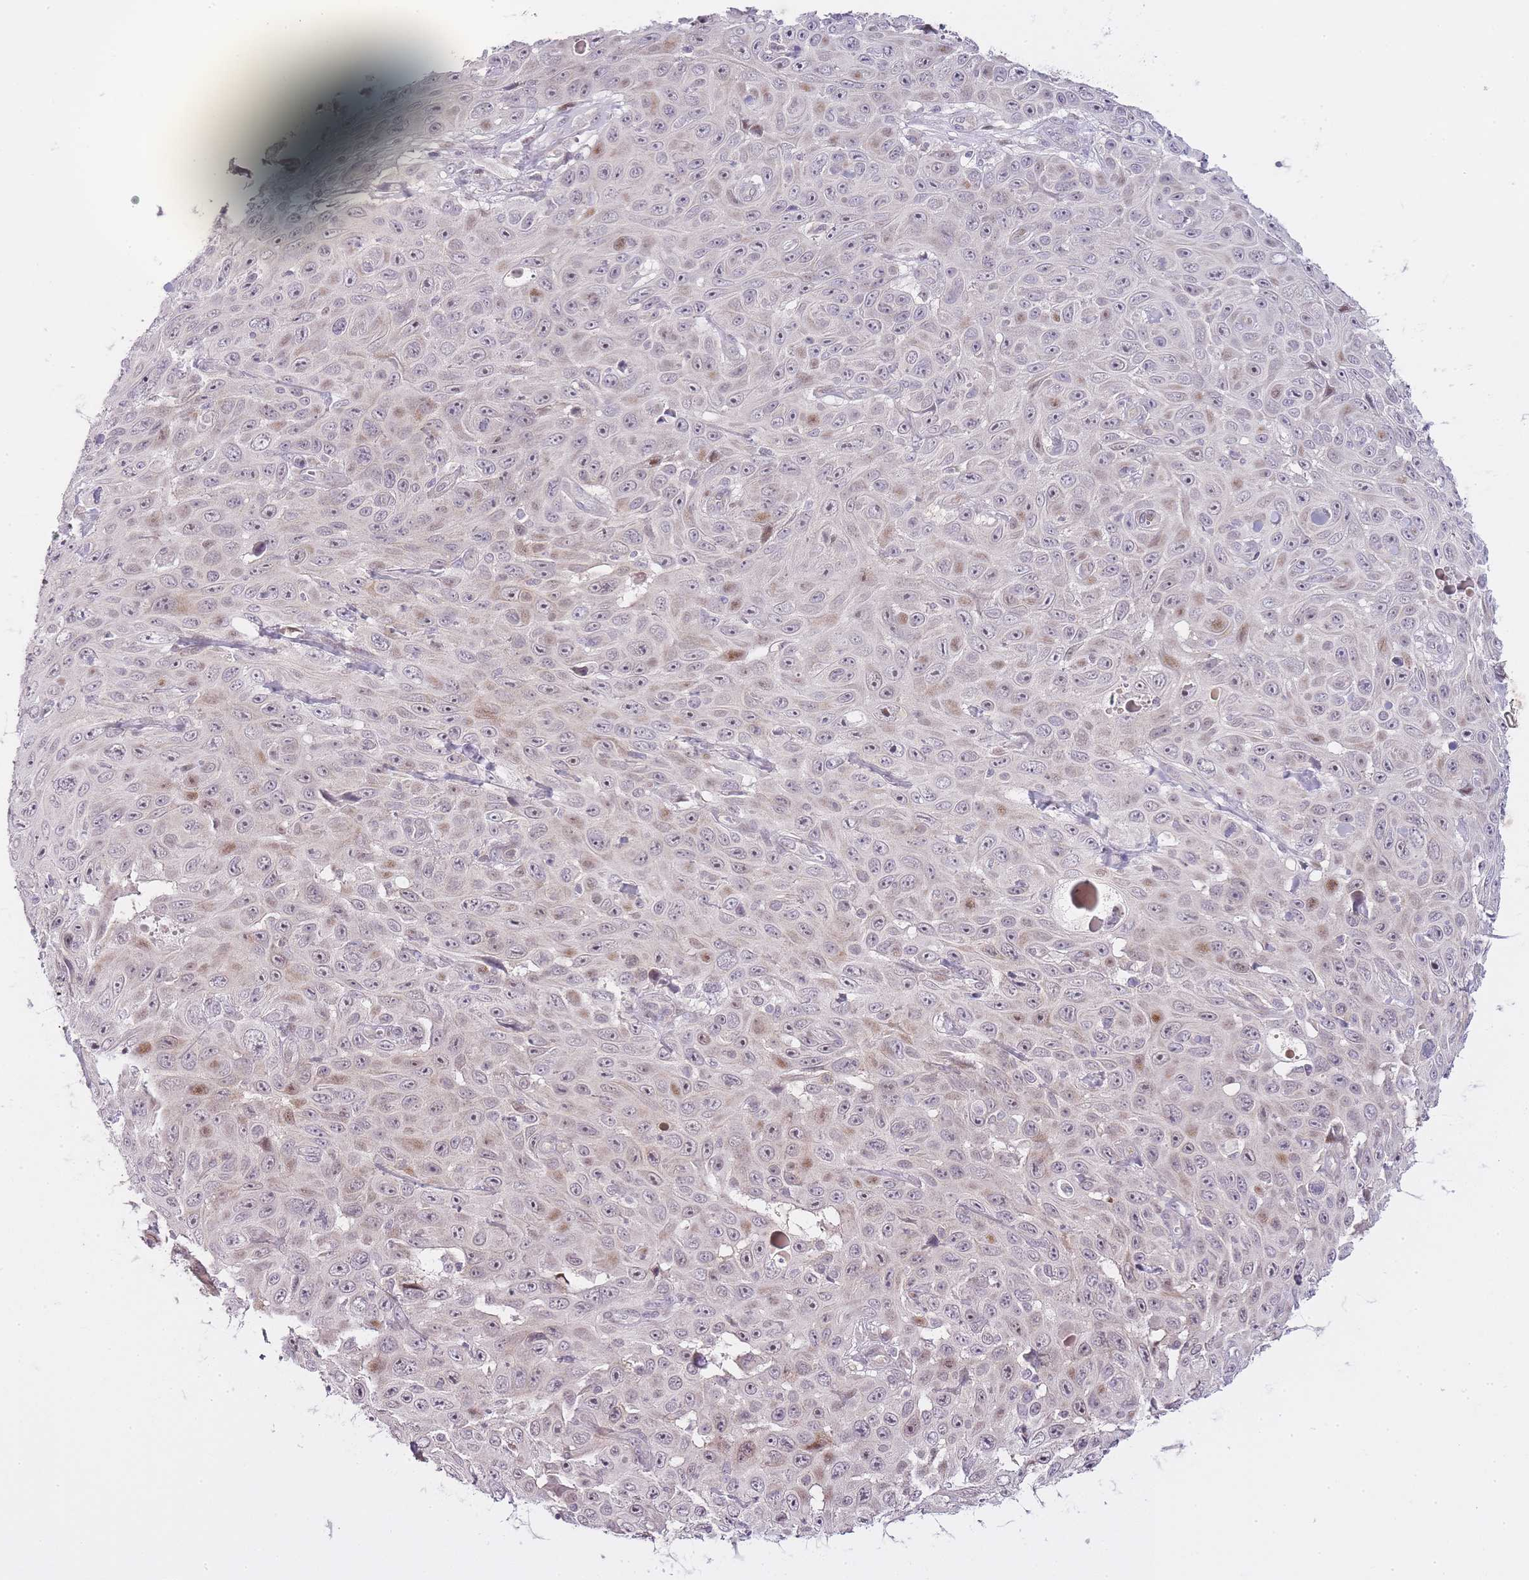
{"staining": {"intensity": "moderate", "quantity": "<25%", "location": "nuclear"}, "tissue": "skin cancer", "cell_type": "Tumor cells", "image_type": "cancer", "snomed": [{"axis": "morphology", "description": "Squamous cell carcinoma, NOS"}, {"axis": "topography", "description": "Skin"}], "caption": "Brown immunohistochemical staining in human skin cancer (squamous cell carcinoma) reveals moderate nuclear staining in approximately <25% of tumor cells. The staining was performed using DAB to visualize the protein expression in brown, while the nuclei were stained in blue with hematoxylin (Magnification: 20x).", "gene": "OGG1", "patient": {"sex": "male", "age": 82}}